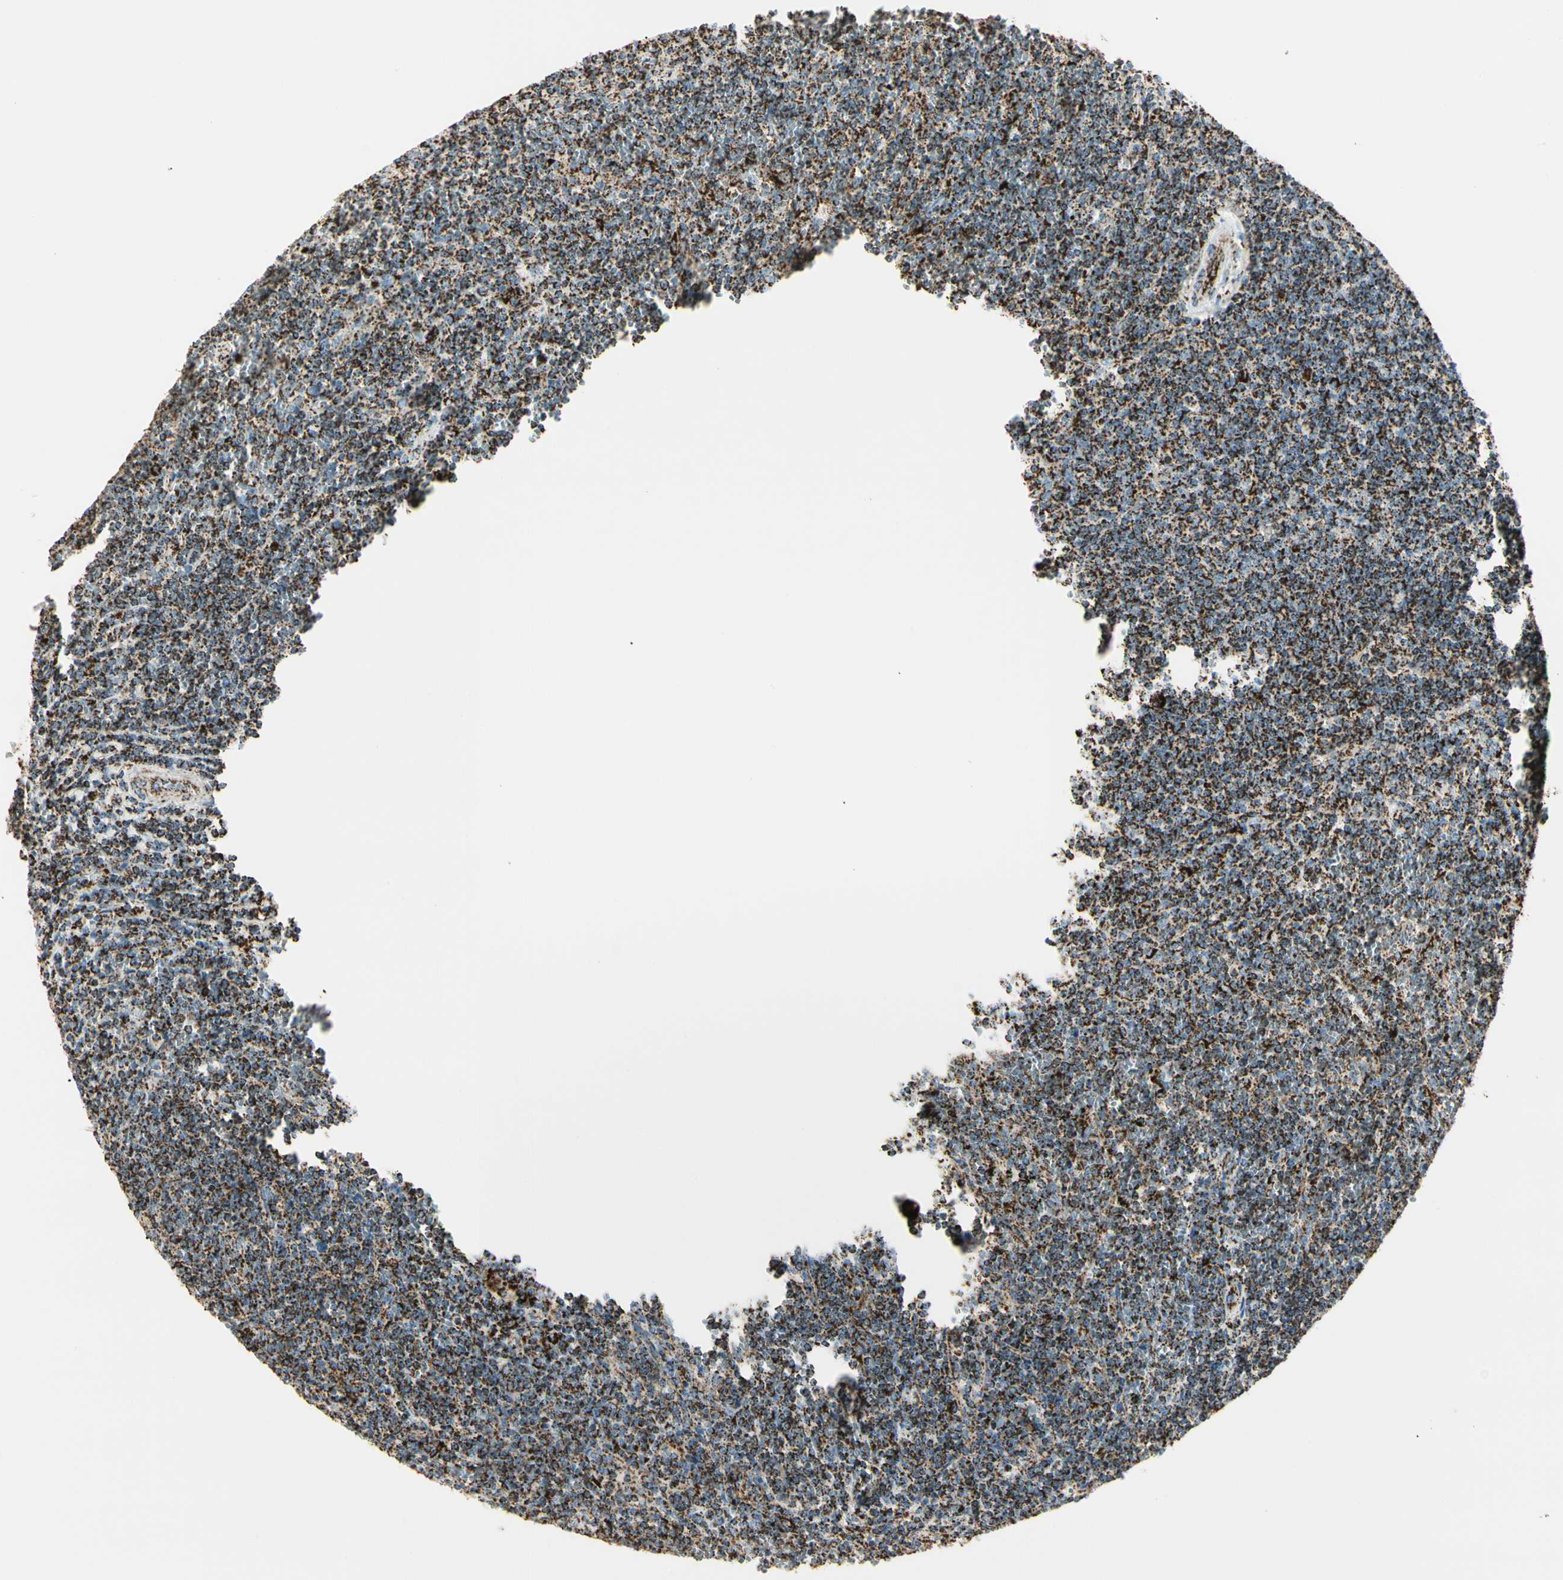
{"staining": {"intensity": "strong", "quantity": ">75%", "location": "cytoplasmic/membranous"}, "tissue": "lymphoma", "cell_type": "Tumor cells", "image_type": "cancer", "snomed": [{"axis": "morphology", "description": "Malignant lymphoma, non-Hodgkin's type, Low grade"}, {"axis": "topography", "description": "Spleen"}], "caption": "Strong cytoplasmic/membranous positivity for a protein is seen in about >75% of tumor cells of malignant lymphoma, non-Hodgkin's type (low-grade) using immunohistochemistry.", "gene": "ME2", "patient": {"sex": "female", "age": 50}}